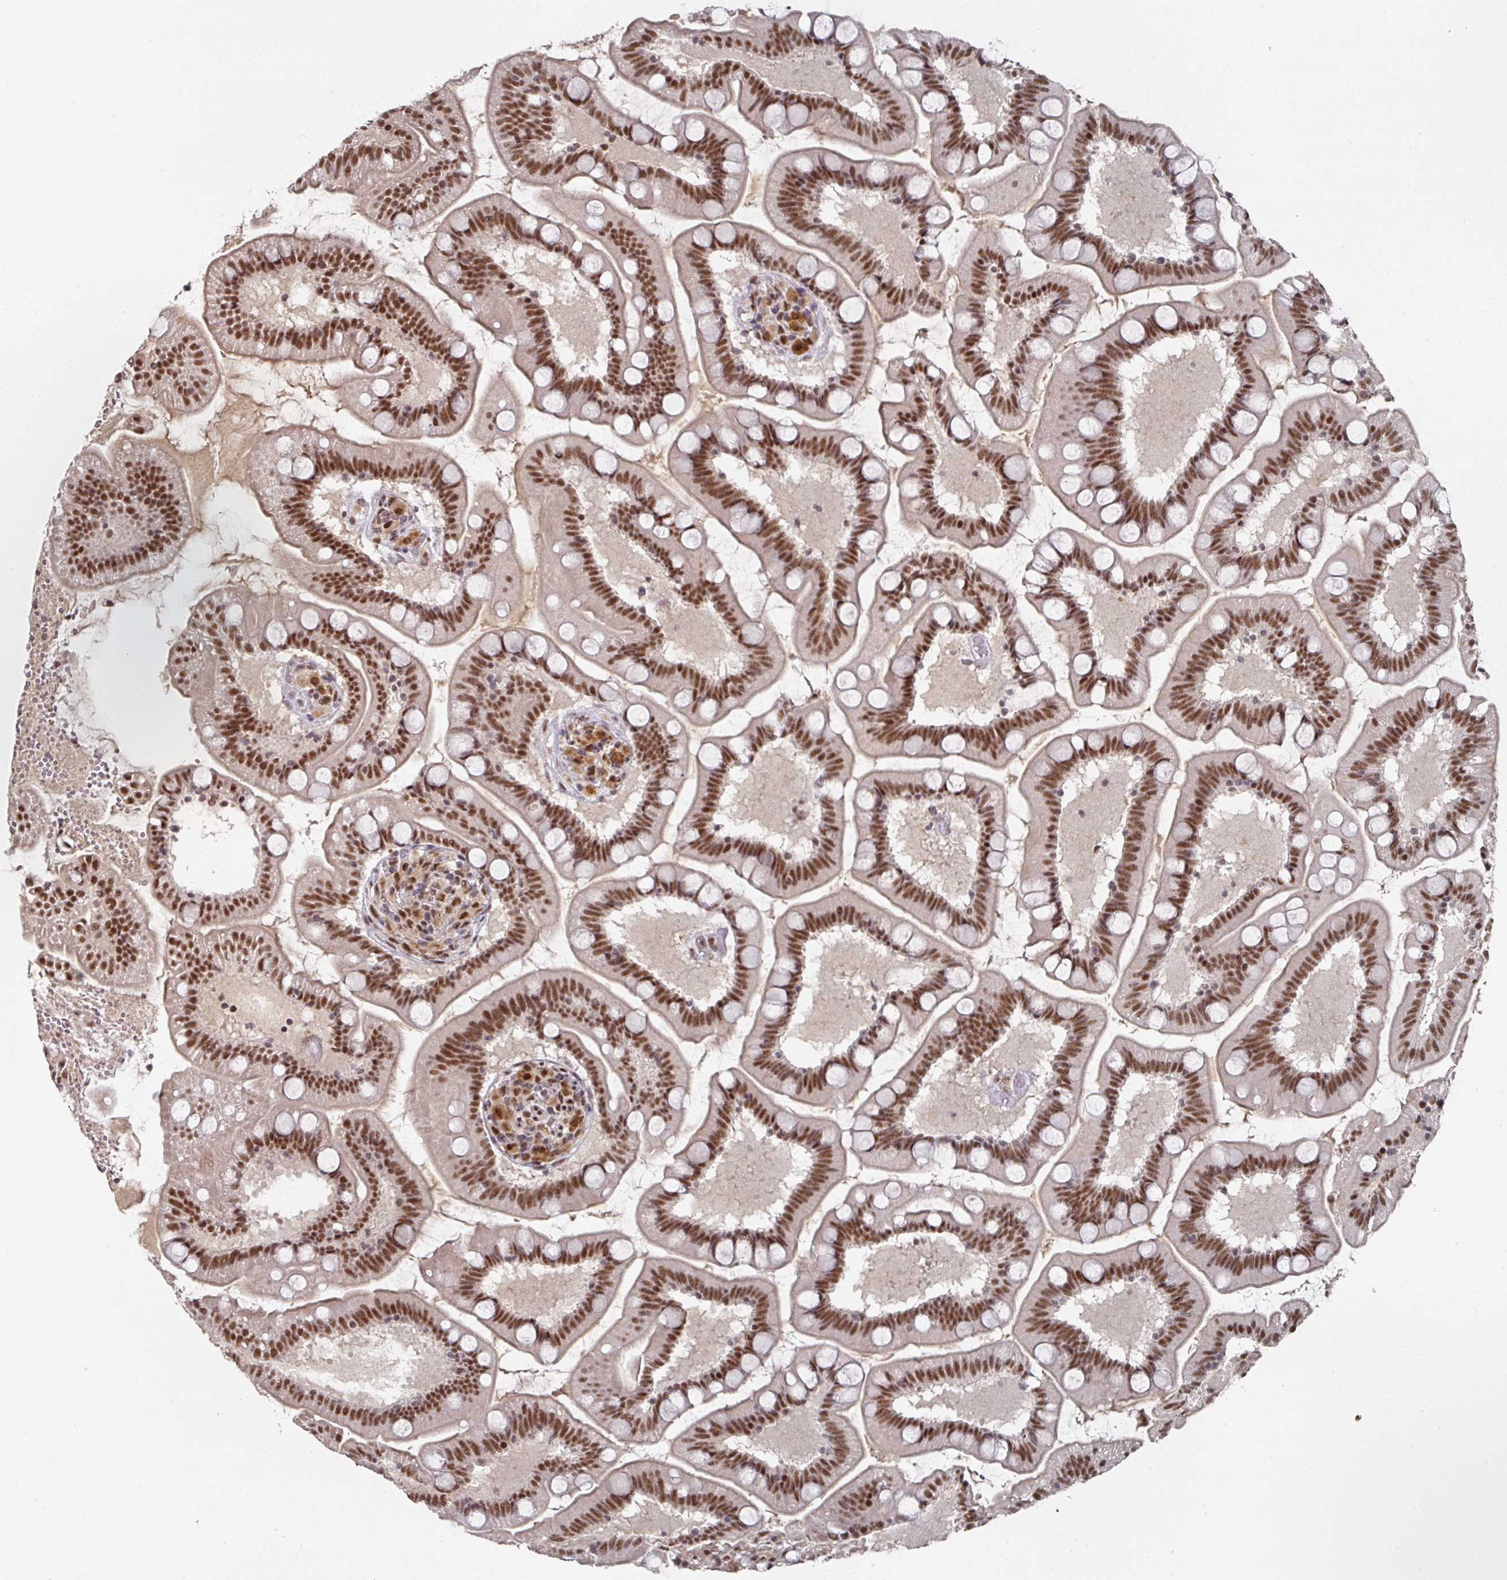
{"staining": {"intensity": "strong", "quantity": ">75%", "location": "nuclear"}, "tissue": "small intestine", "cell_type": "Glandular cells", "image_type": "normal", "snomed": [{"axis": "morphology", "description": "Normal tissue, NOS"}, {"axis": "topography", "description": "Small intestine"}], "caption": "This histopathology image exhibits immunohistochemistry staining of benign small intestine, with high strong nuclear staining in about >75% of glandular cells.", "gene": "ENSG00000289690", "patient": {"sex": "female", "age": 64}}